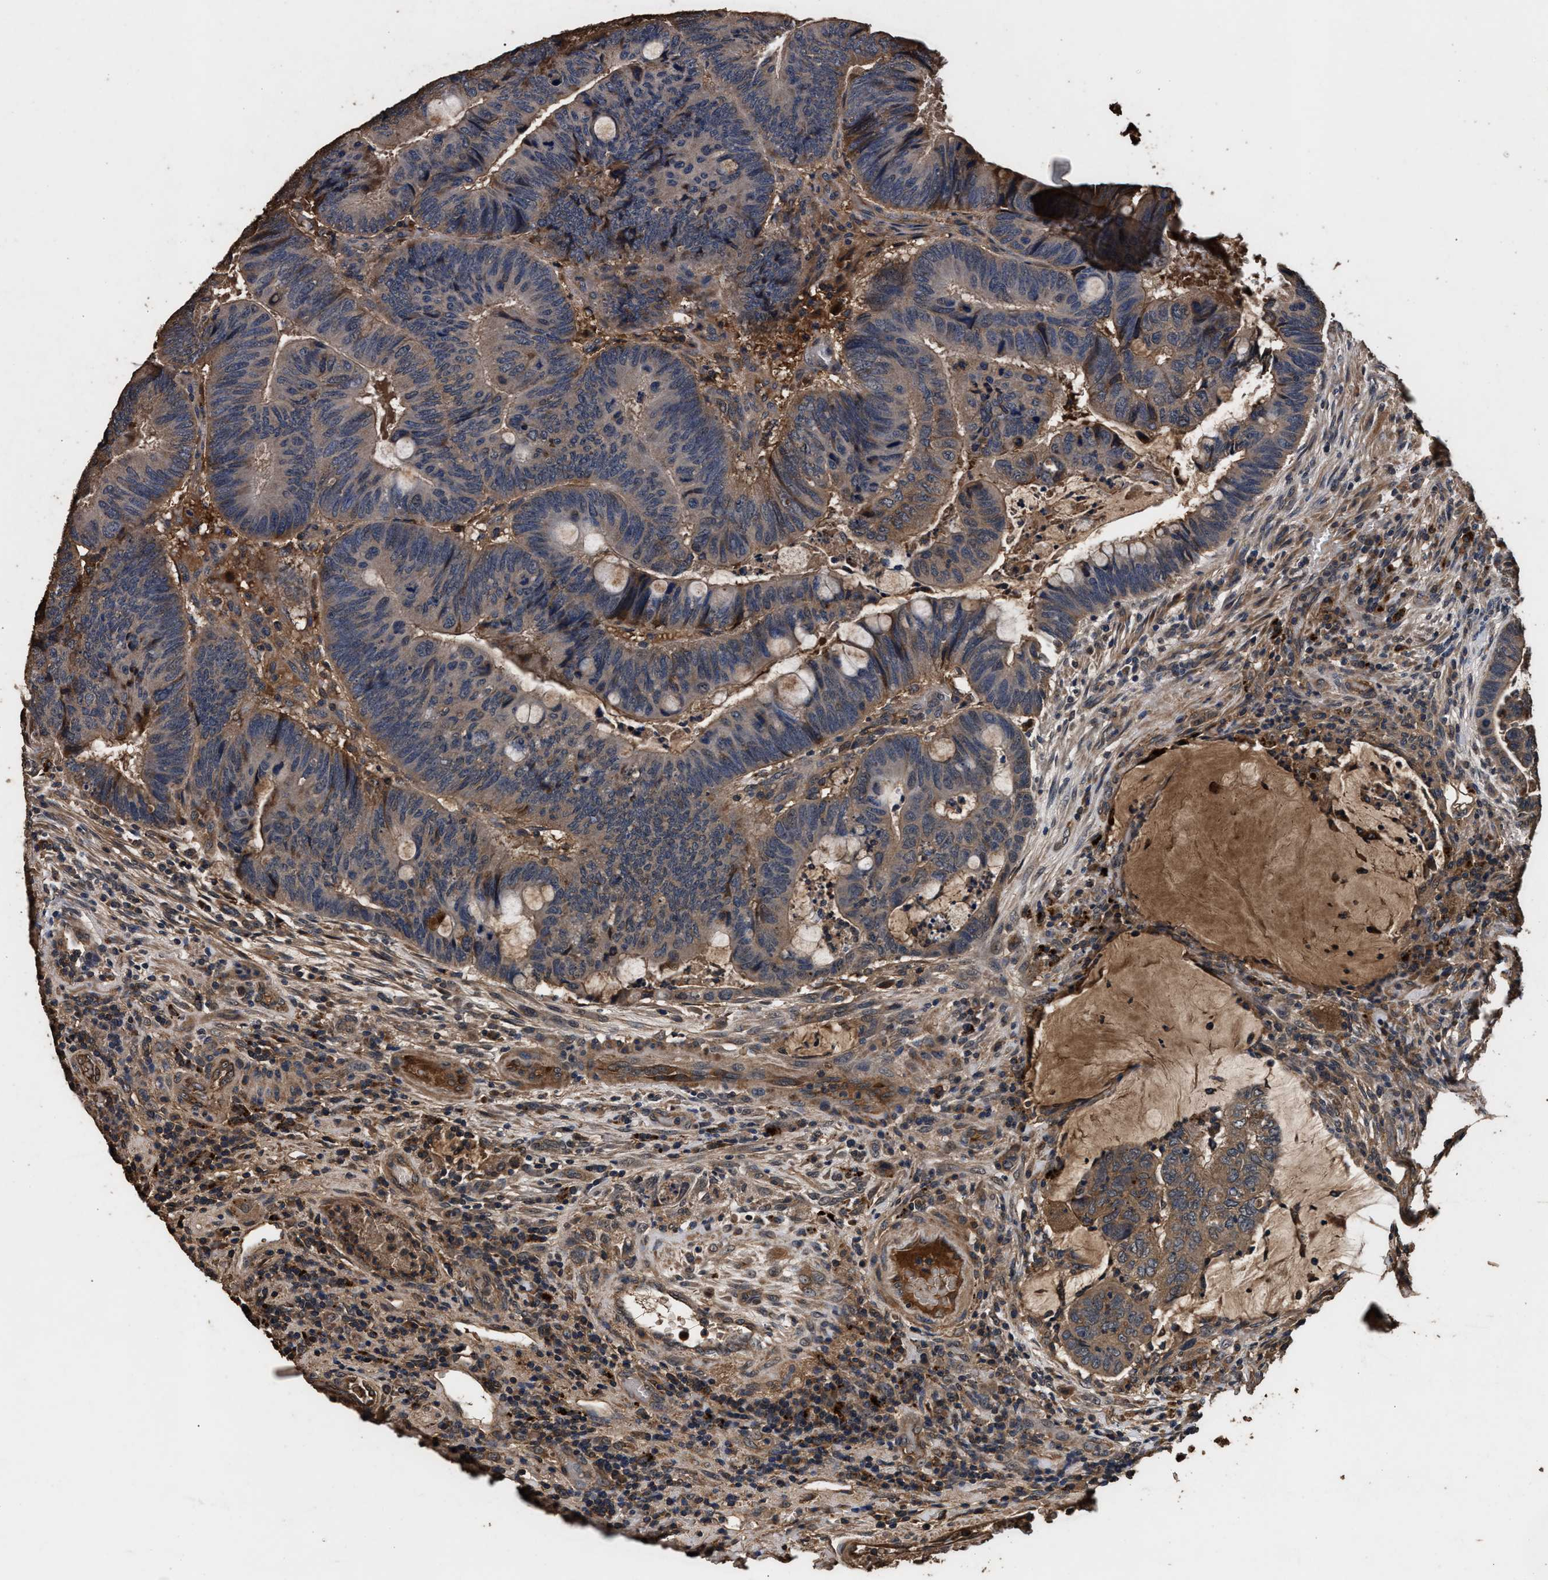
{"staining": {"intensity": "weak", "quantity": "25%-75%", "location": "cytoplasmic/membranous"}, "tissue": "colorectal cancer", "cell_type": "Tumor cells", "image_type": "cancer", "snomed": [{"axis": "morphology", "description": "Normal tissue, NOS"}, {"axis": "morphology", "description": "Adenocarcinoma, NOS"}, {"axis": "topography", "description": "Rectum"}, {"axis": "topography", "description": "Peripheral nerve tissue"}], "caption": "Colorectal cancer (adenocarcinoma) tissue reveals weak cytoplasmic/membranous positivity in about 25%-75% of tumor cells, visualized by immunohistochemistry. Nuclei are stained in blue.", "gene": "KYAT1", "patient": {"sex": "male", "age": 92}}